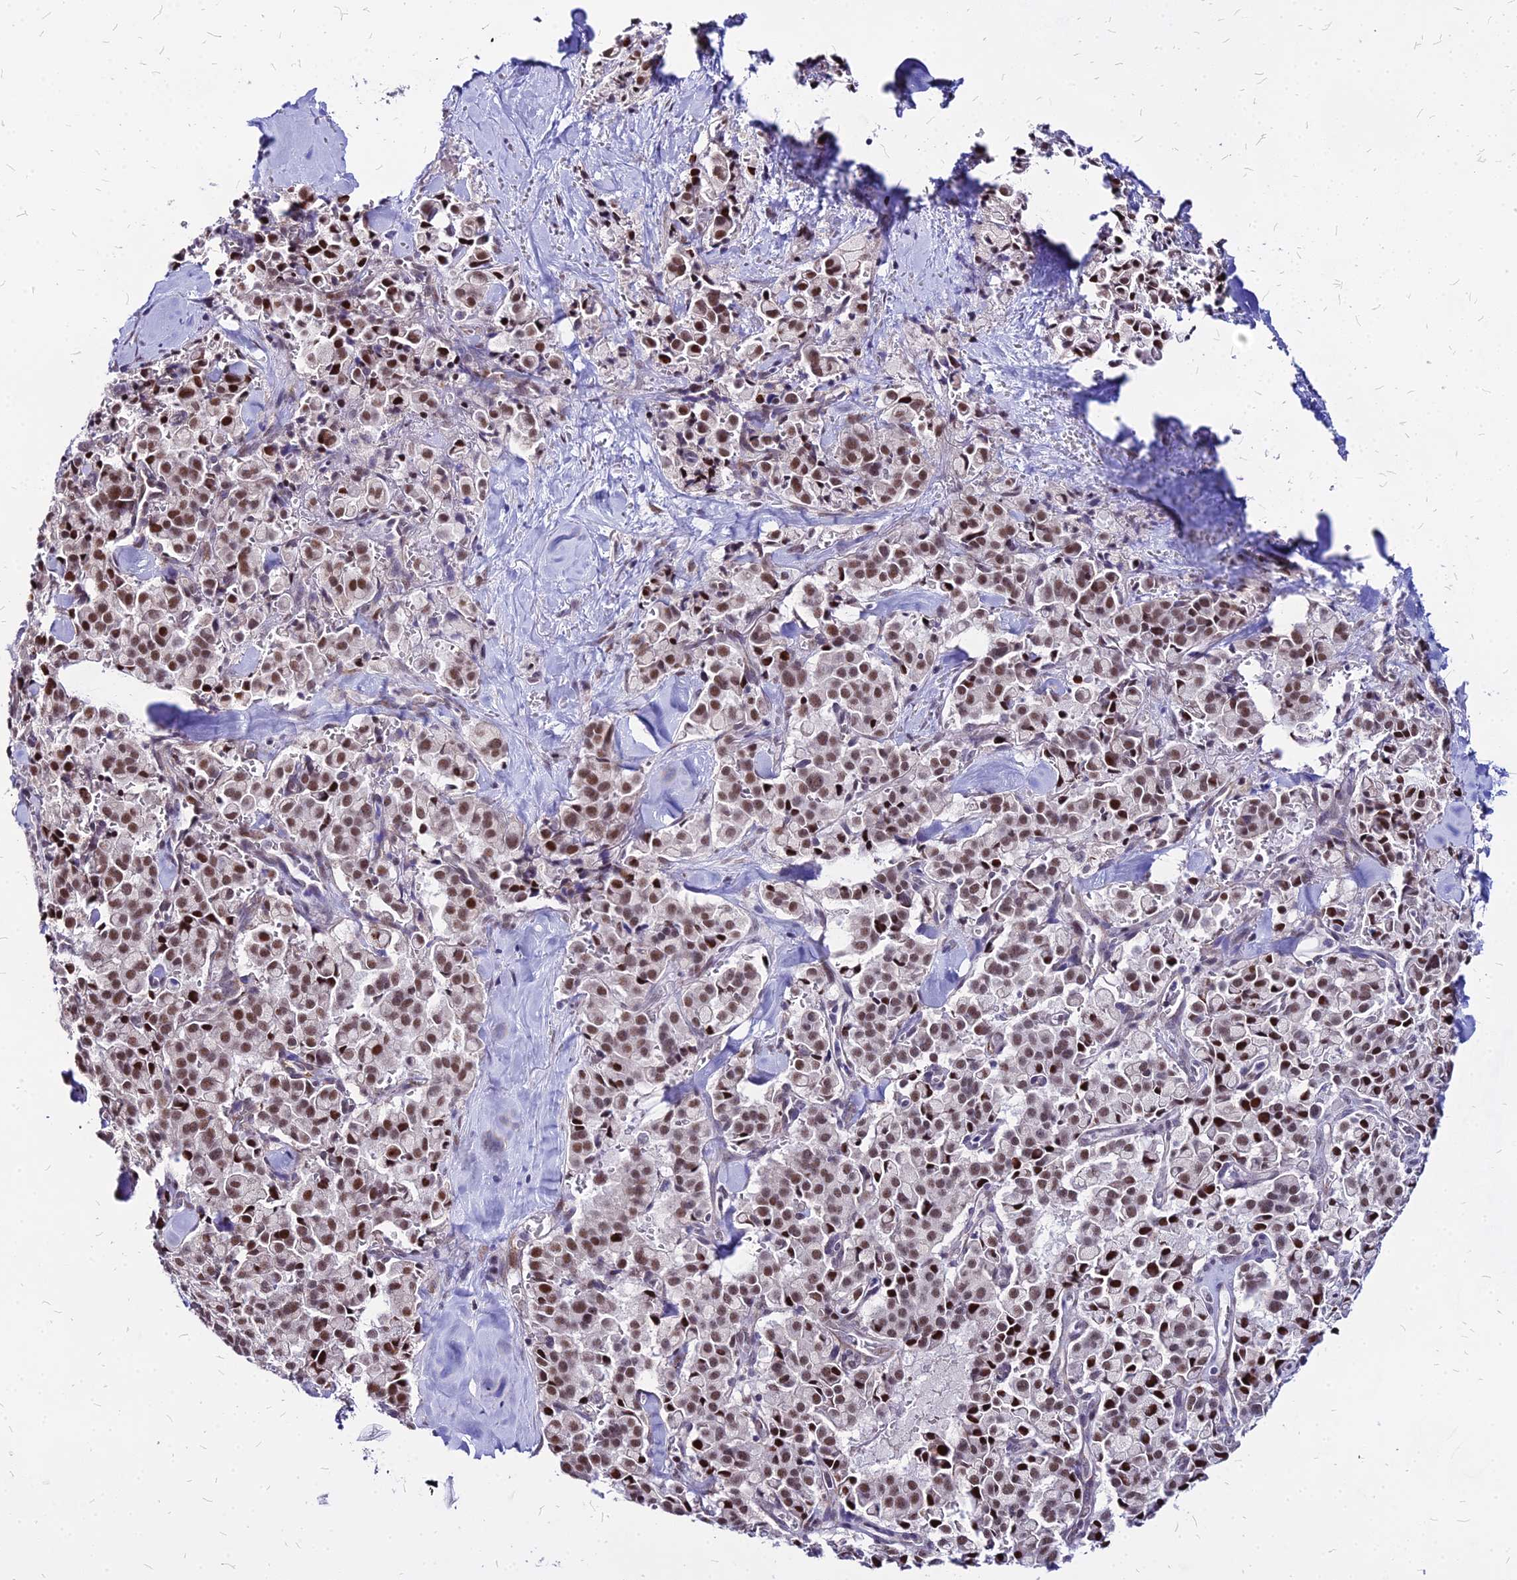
{"staining": {"intensity": "moderate", "quantity": ">75%", "location": "nuclear"}, "tissue": "pancreatic cancer", "cell_type": "Tumor cells", "image_type": "cancer", "snomed": [{"axis": "morphology", "description": "Adenocarcinoma, NOS"}, {"axis": "topography", "description": "Pancreas"}], "caption": "Protein expression analysis of human adenocarcinoma (pancreatic) reveals moderate nuclear positivity in about >75% of tumor cells.", "gene": "FDX2", "patient": {"sex": "male", "age": 65}}